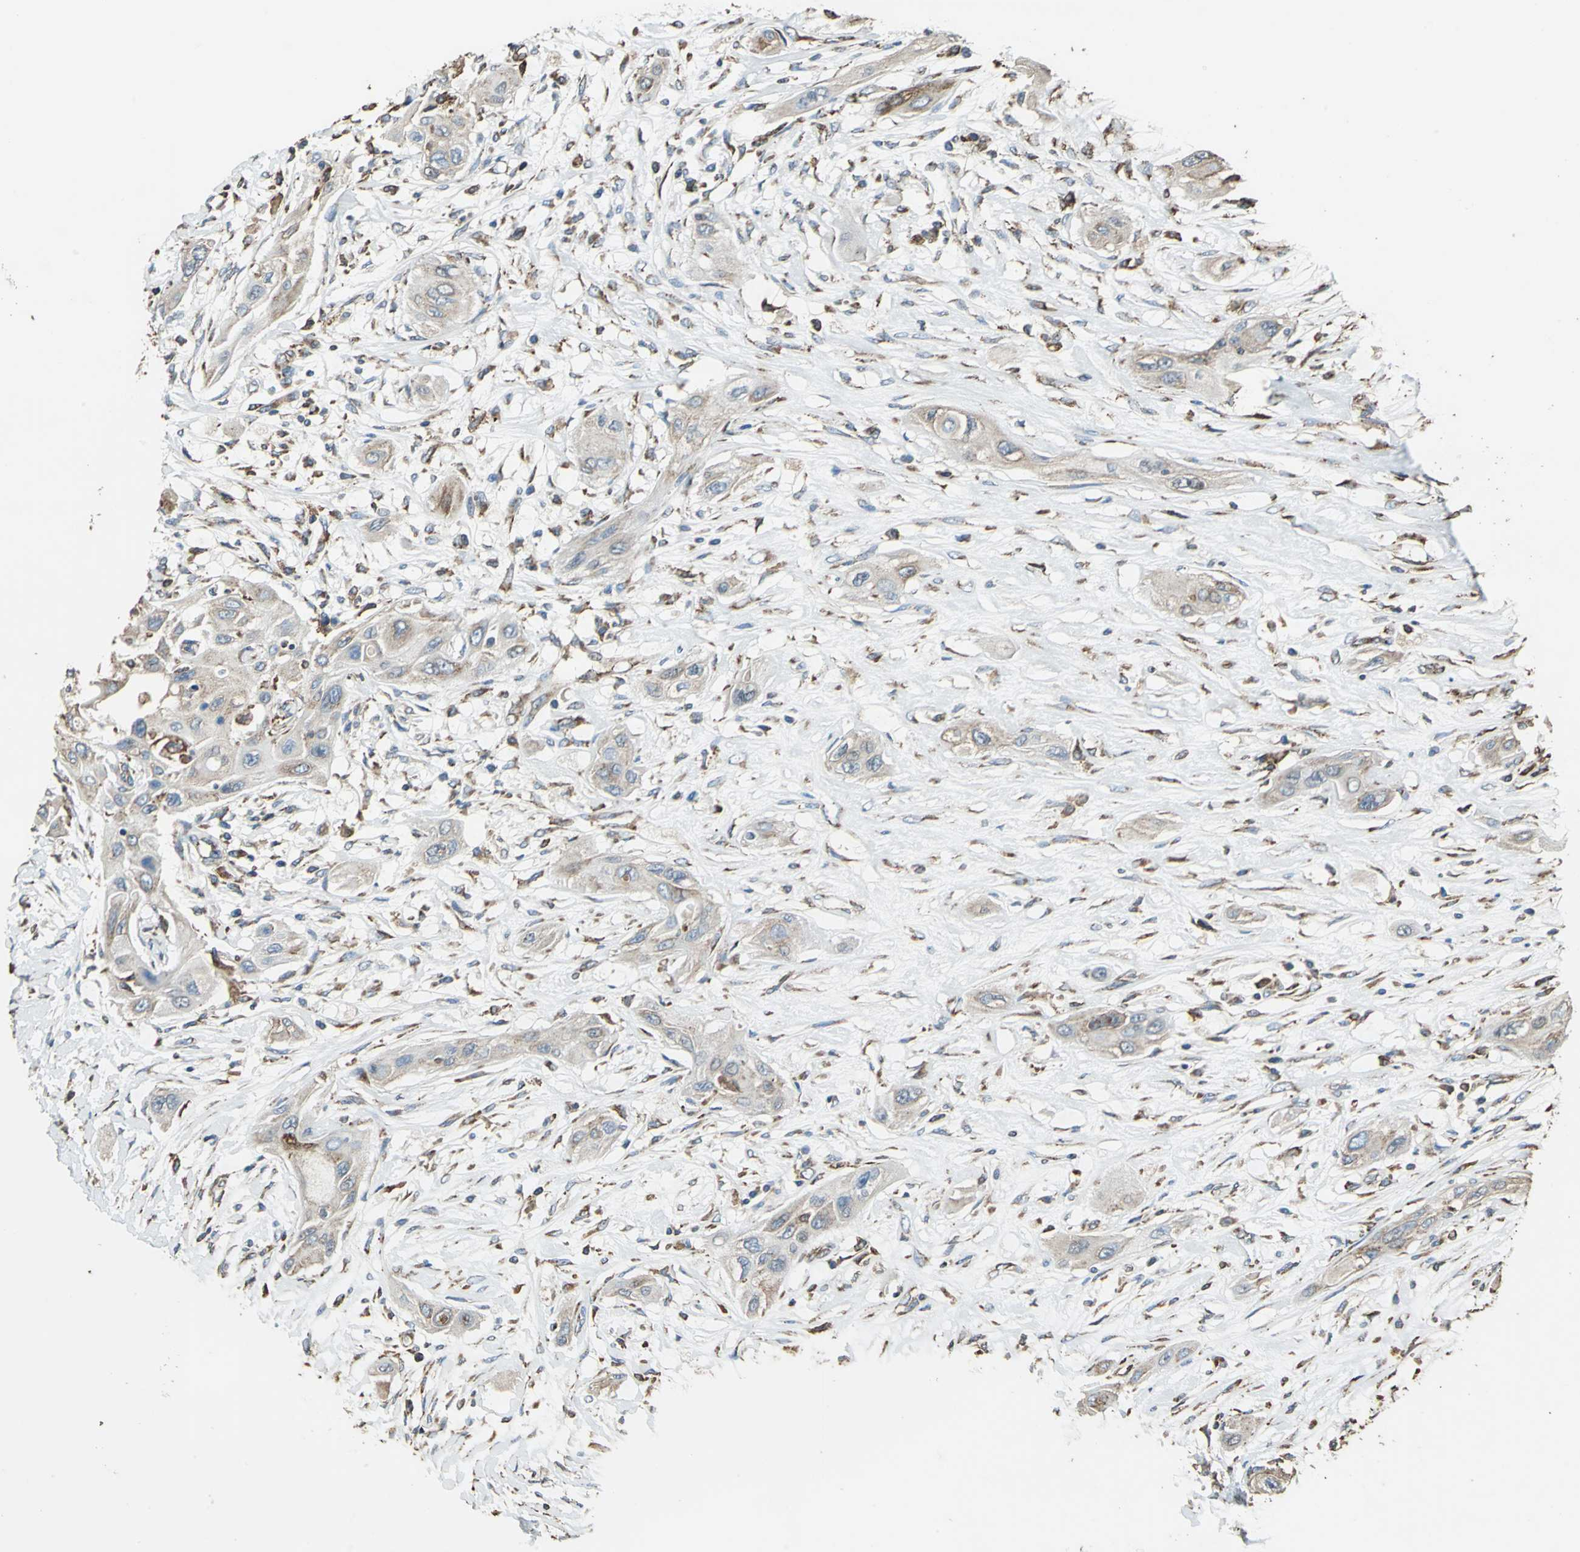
{"staining": {"intensity": "moderate", "quantity": ">75%", "location": "cytoplasmic/membranous"}, "tissue": "lung cancer", "cell_type": "Tumor cells", "image_type": "cancer", "snomed": [{"axis": "morphology", "description": "Squamous cell carcinoma, NOS"}, {"axis": "topography", "description": "Lung"}], "caption": "IHC micrograph of neoplastic tissue: human lung cancer (squamous cell carcinoma) stained using immunohistochemistry (IHC) demonstrates medium levels of moderate protein expression localized specifically in the cytoplasmic/membranous of tumor cells, appearing as a cytoplasmic/membranous brown color.", "gene": "GPANK1", "patient": {"sex": "female", "age": 47}}